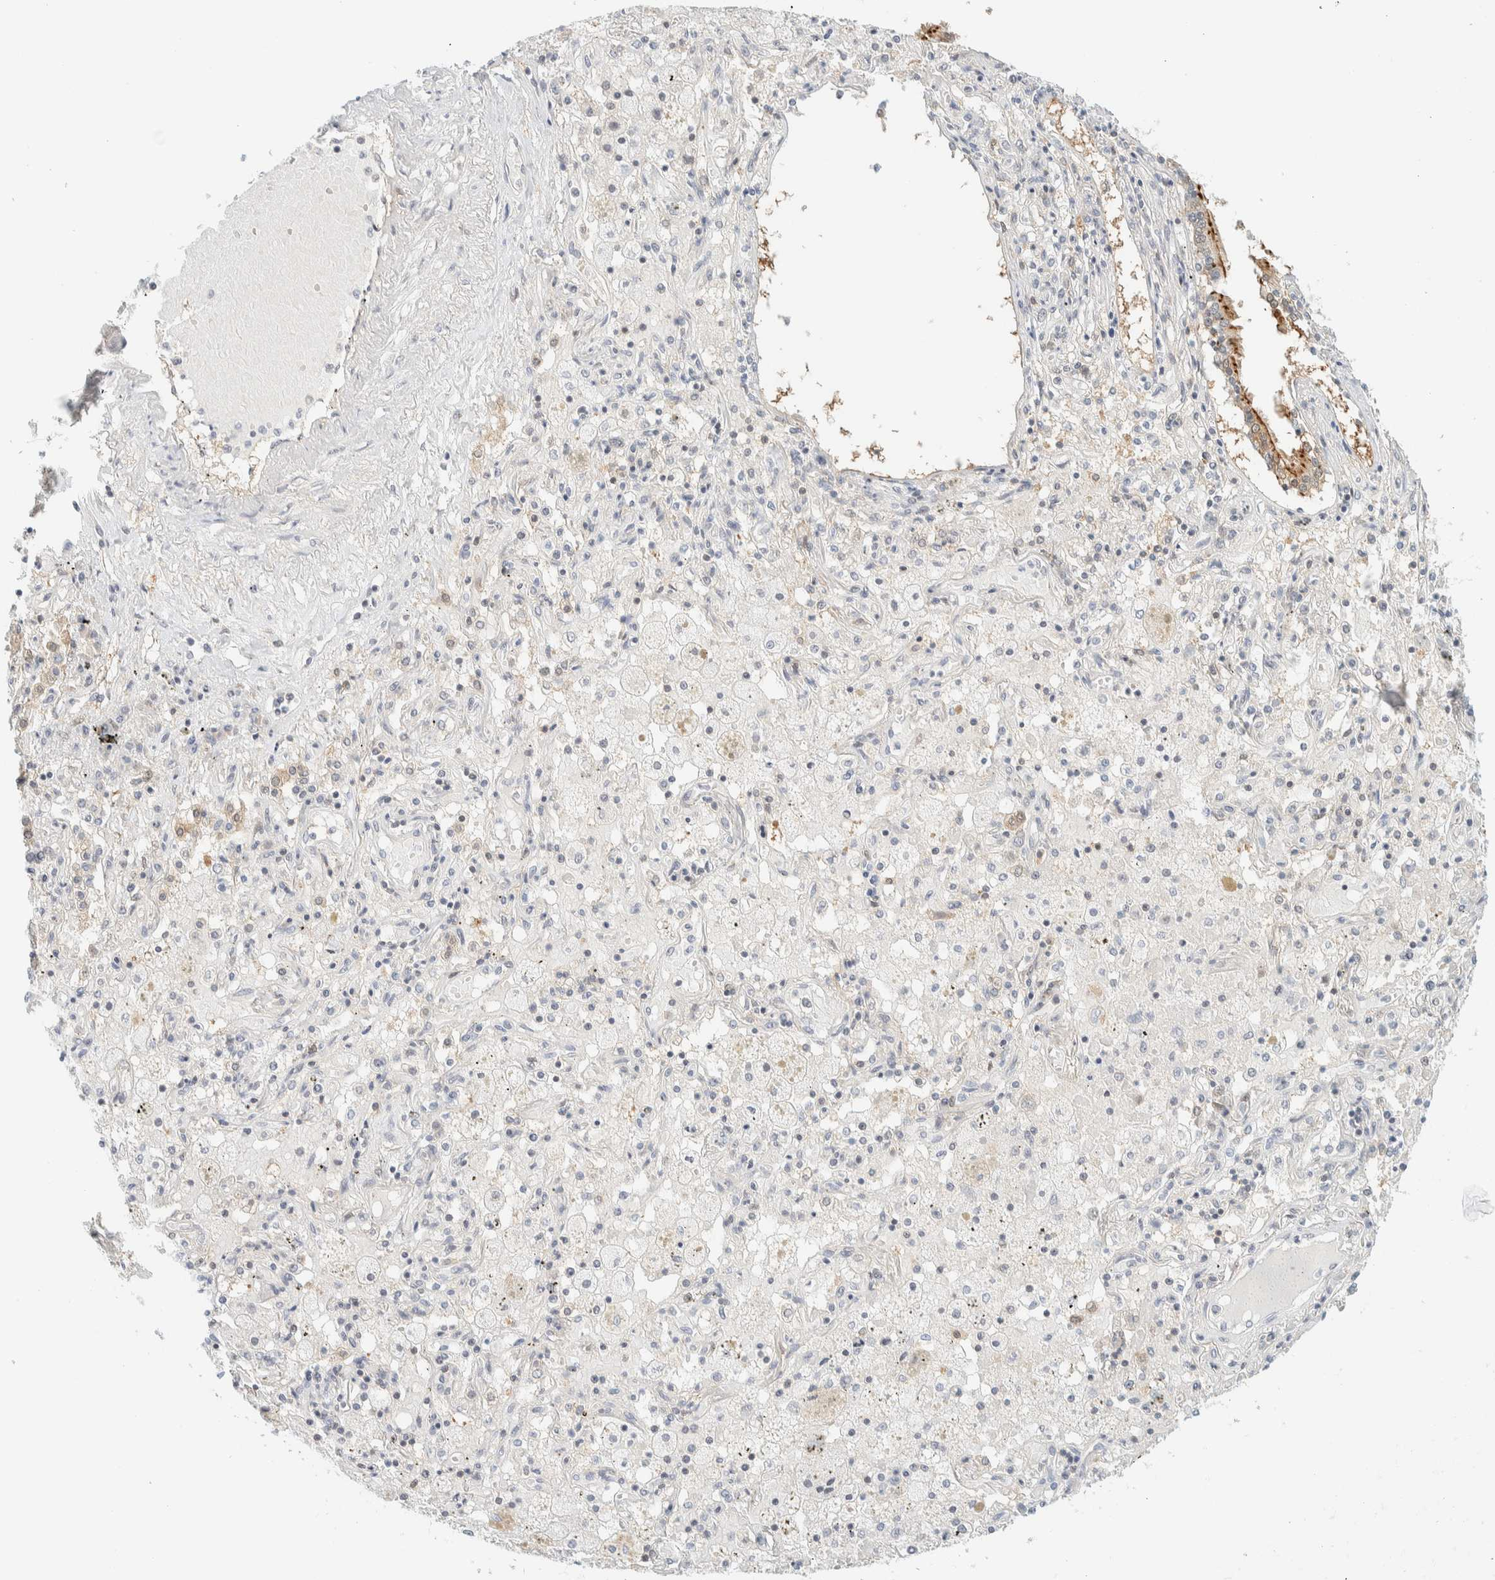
{"staining": {"intensity": "weak", "quantity": "<25%", "location": "cytoplasmic/membranous"}, "tissue": "lung cancer", "cell_type": "Tumor cells", "image_type": "cancer", "snomed": [{"axis": "morphology", "description": "Squamous cell carcinoma, NOS"}, {"axis": "topography", "description": "Lung"}], "caption": "A histopathology image of human lung cancer is negative for staining in tumor cells. The staining was performed using DAB (3,3'-diaminobenzidine) to visualize the protein expression in brown, while the nuclei were stained in blue with hematoxylin (Magnification: 20x).", "gene": "PCYT2", "patient": {"sex": "male", "age": 65}}